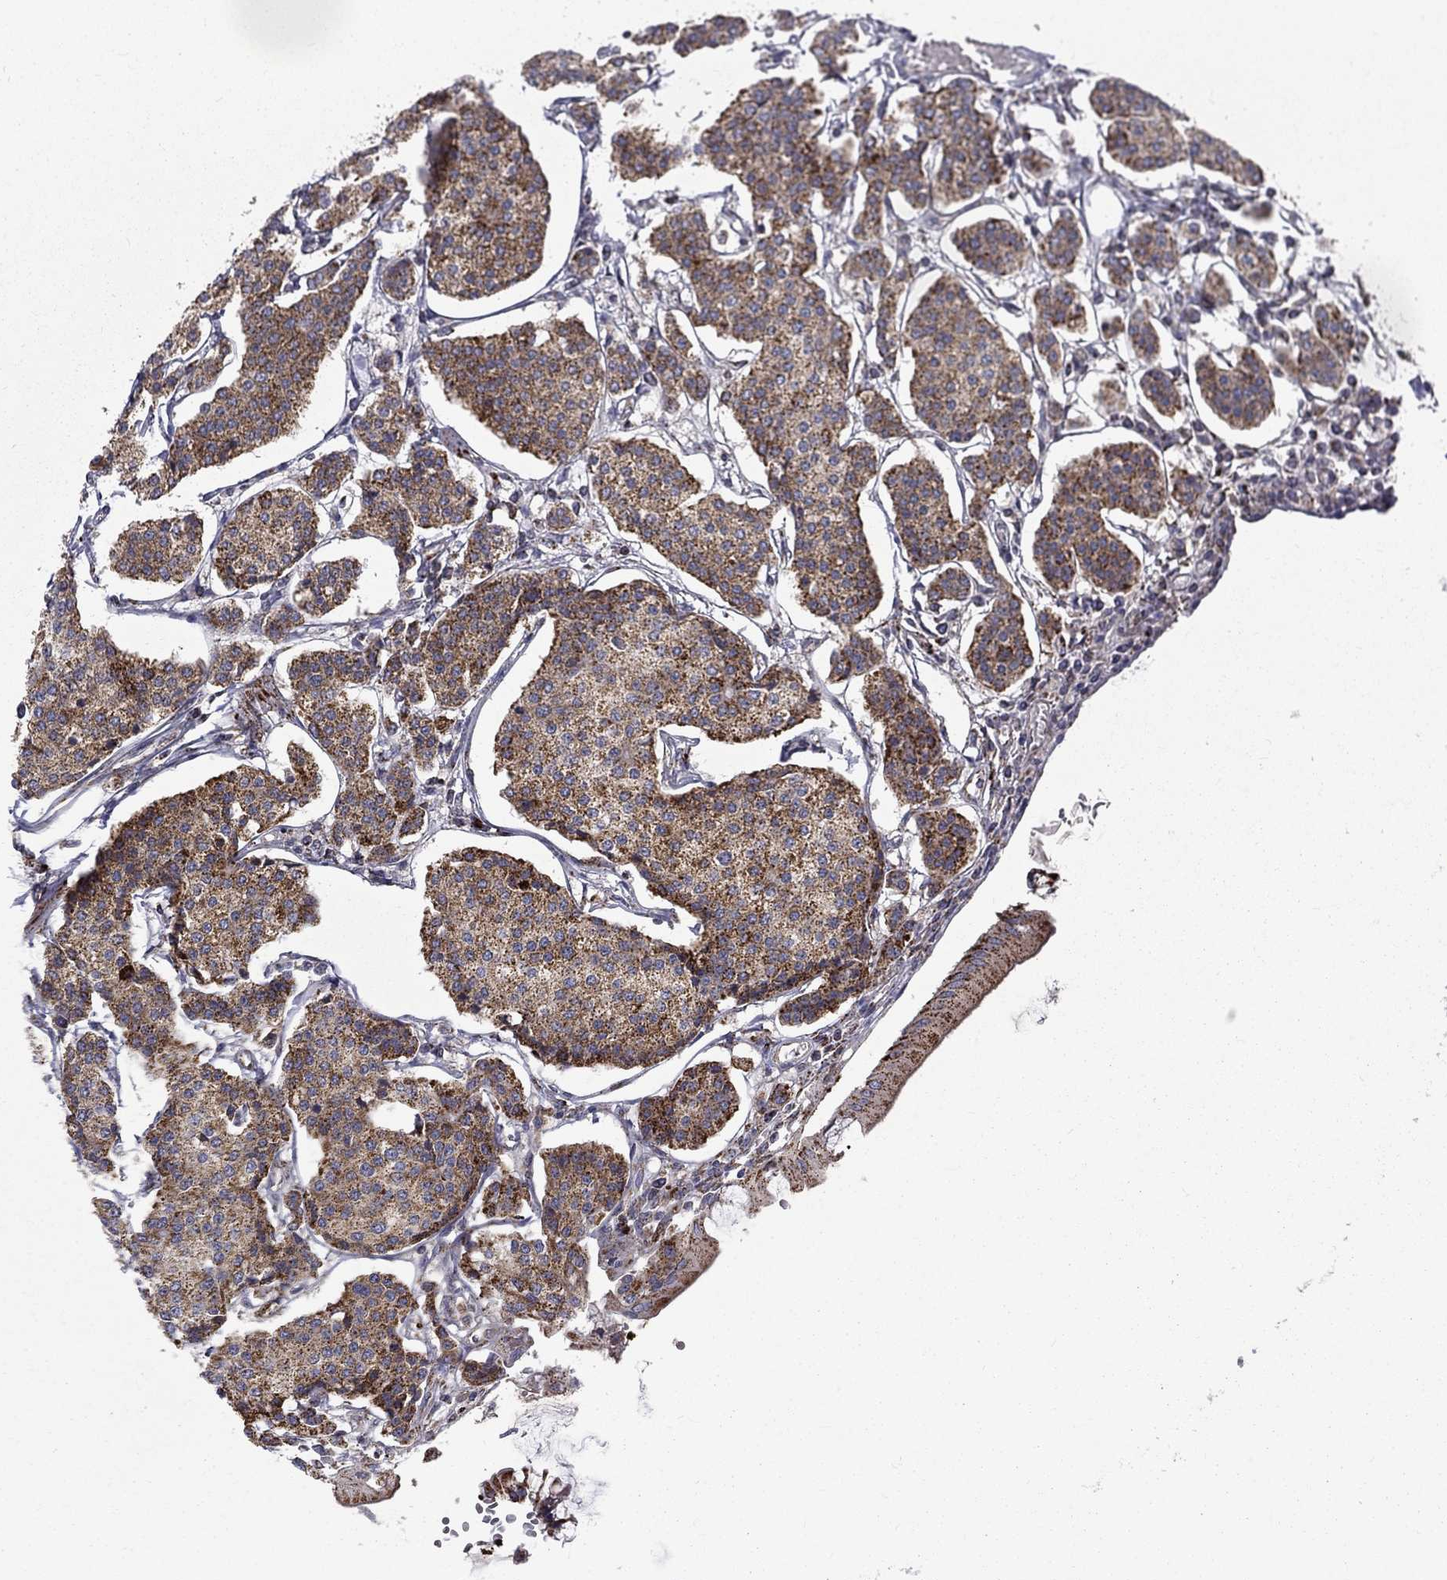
{"staining": {"intensity": "strong", "quantity": ">75%", "location": "cytoplasmic/membranous"}, "tissue": "carcinoid", "cell_type": "Tumor cells", "image_type": "cancer", "snomed": [{"axis": "morphology", "description": "Carcinoid, malignant, NOS"}, {"axis": "topography", "description": "Small intestine"}], "caption": "A high-resolution image shows immunohistochemistry staining of malignant carcinoid, which demonstrates strong cytoplasmic/membranous staining in about >75% of tumor cells.", "gene": "ALDH1B1", "patient": {"sex": "female", "age": 65}}